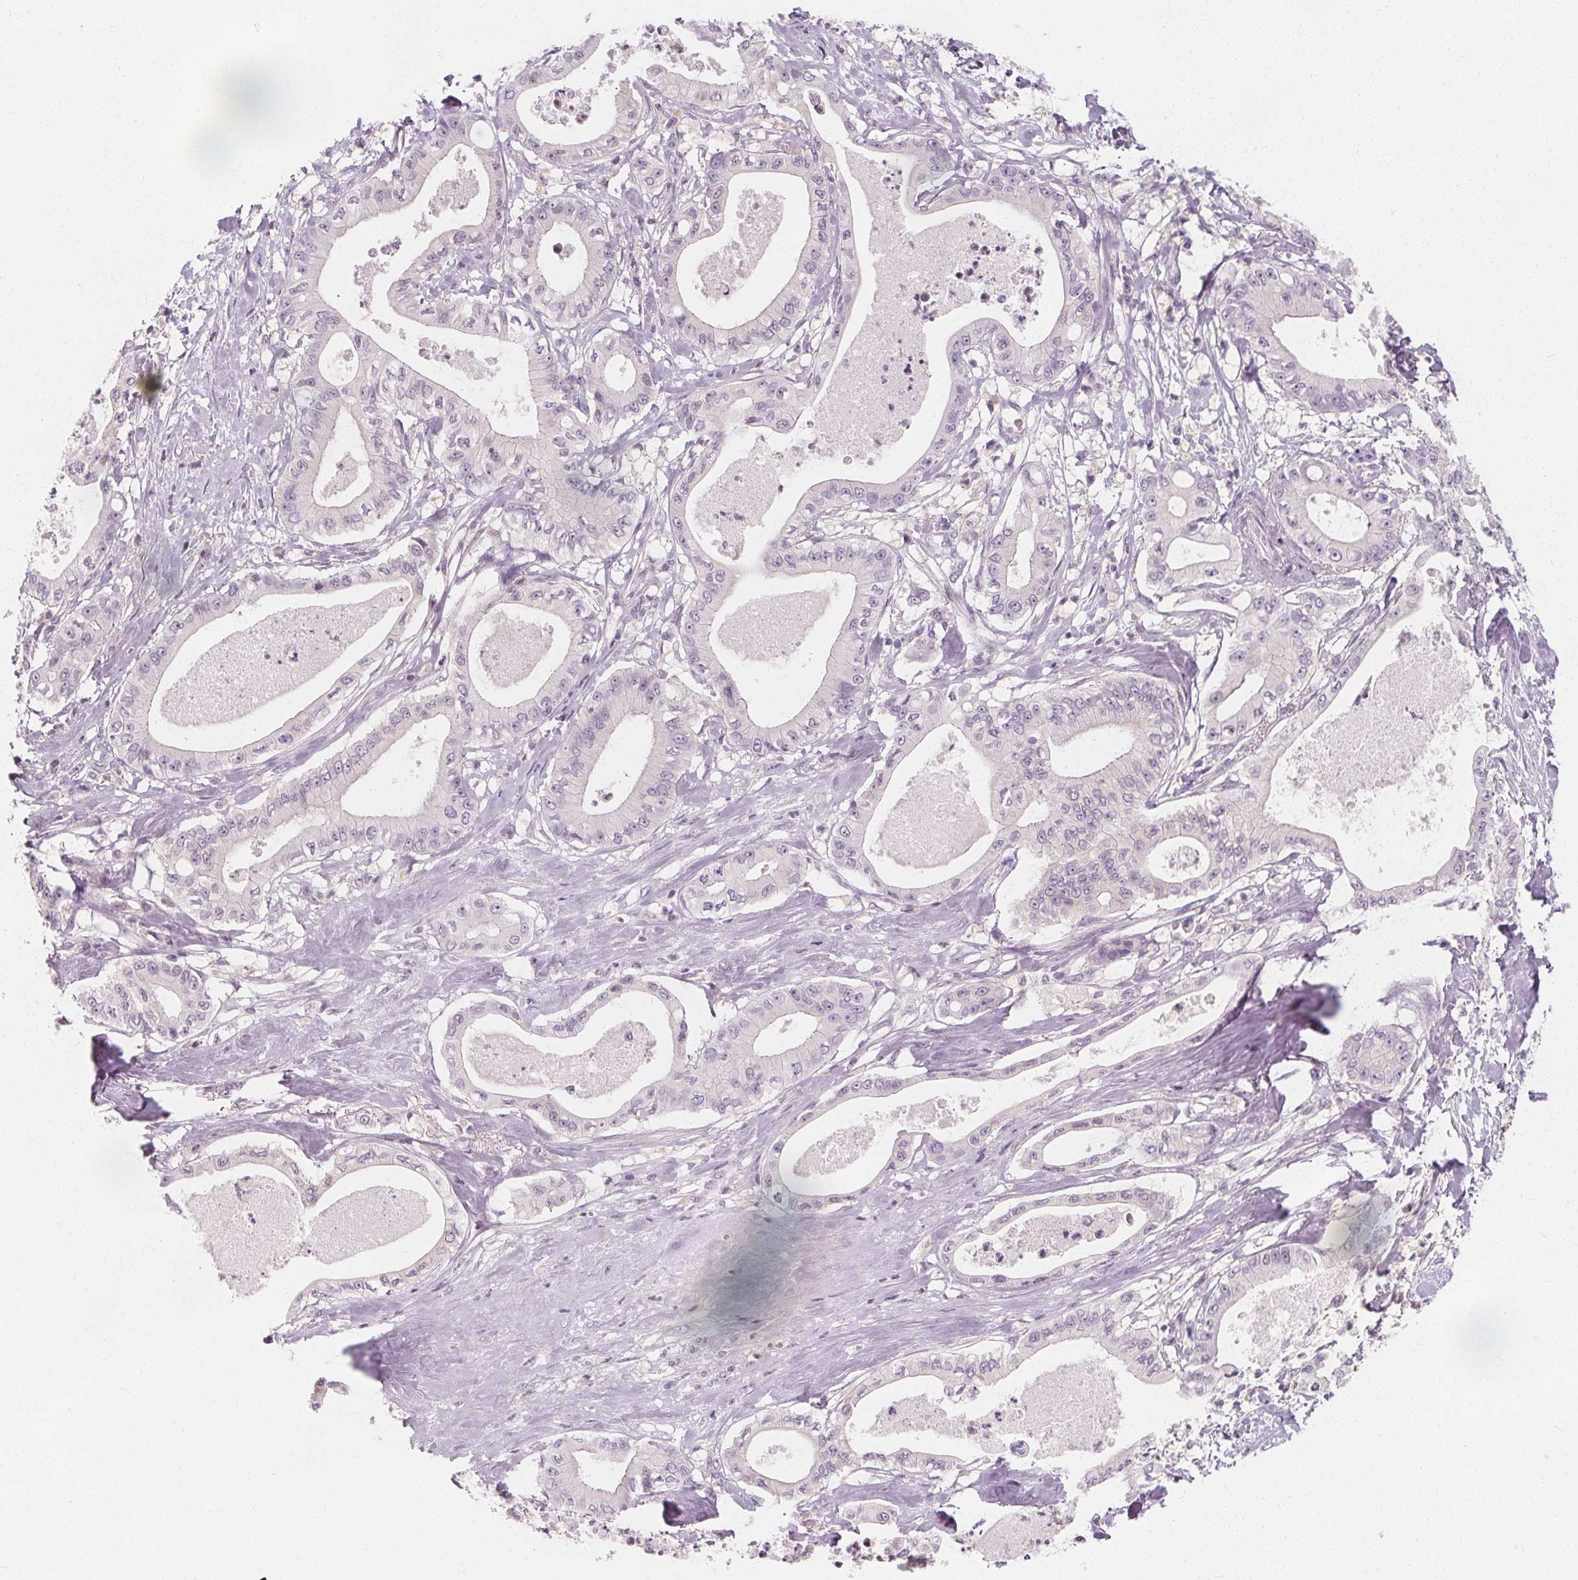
{"staining": {"intensity": "negative", "quantity": "none", "location": "none"}, "tissue": "pancreatic cancer", "cell_type": "Tumor cells", "image_type": "cancer", "snomed": [{"axis": "morphology", "description": "Adenocarcinoma, NOS"}, {"axis": "topography", "description": "Pancreas"}], "caption": "This is a micrograph of immunohistochemistry staining of pancreatic adenocarcinoma, which shows no positivity in tumor cells.", "gene": "UGP2", "patient": {"sex": "male", "age": 71}}